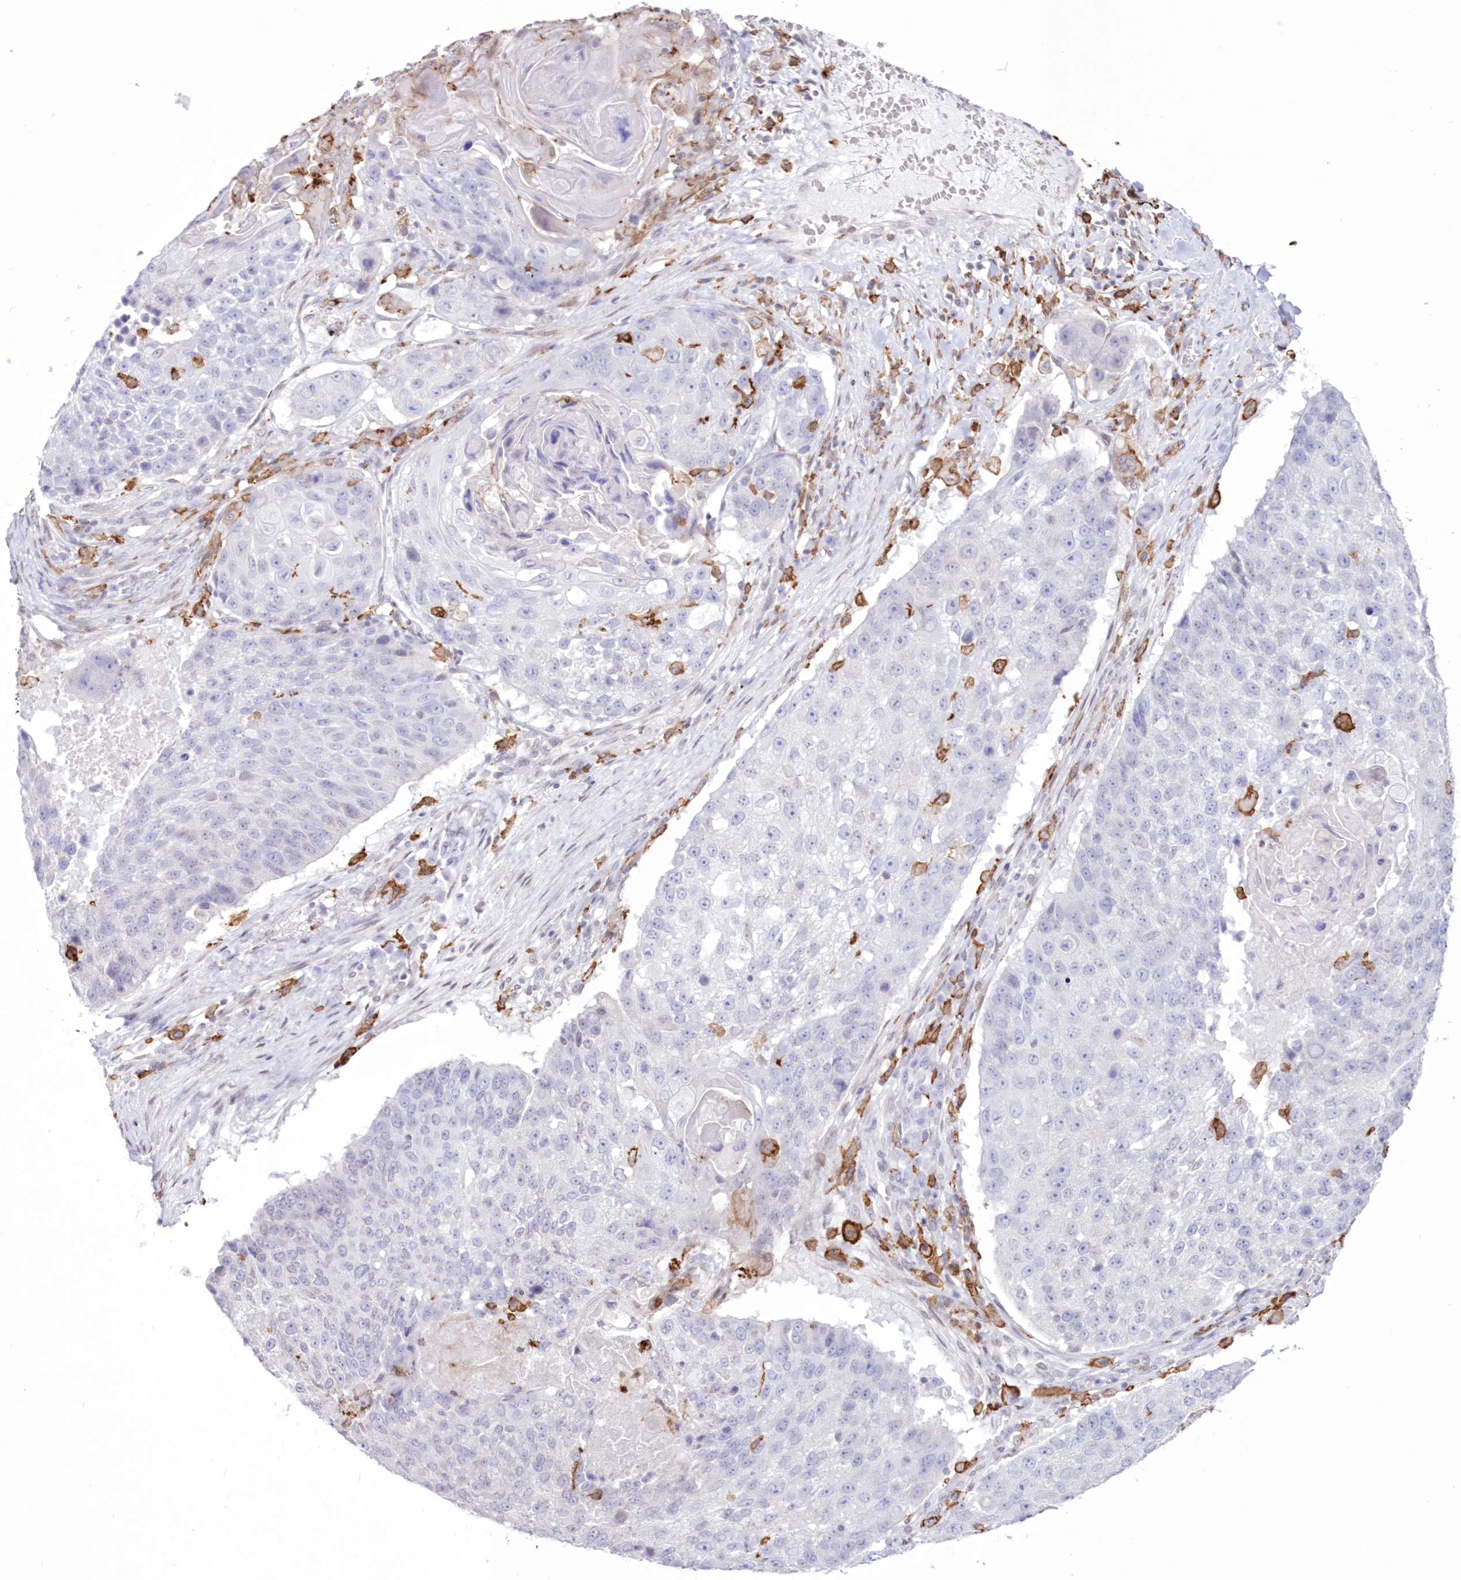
{"staining": {"intensity": "negative", "quantity": "none", "location": "none"}, "tissue": "lung cancer", "cell_type": "Tumor cells", "image_type": "cancer", "snomed": [{"axis": "morphology", "description": "Squamous cell carcinoma, NOS"}, {"axis": "topography", "description": "Lung"}], "caption": "The micrograph demonstrates no staining of tumor cells in lung cancer (squamous cell carcinoma). (Stains: DAB immunohistochemistry with hematoxylin counter stain, Microscopy: brightfield microscopy at high magnification).", "gene": "C11orf1", "patient": {"sex": "male", "age": 61}}